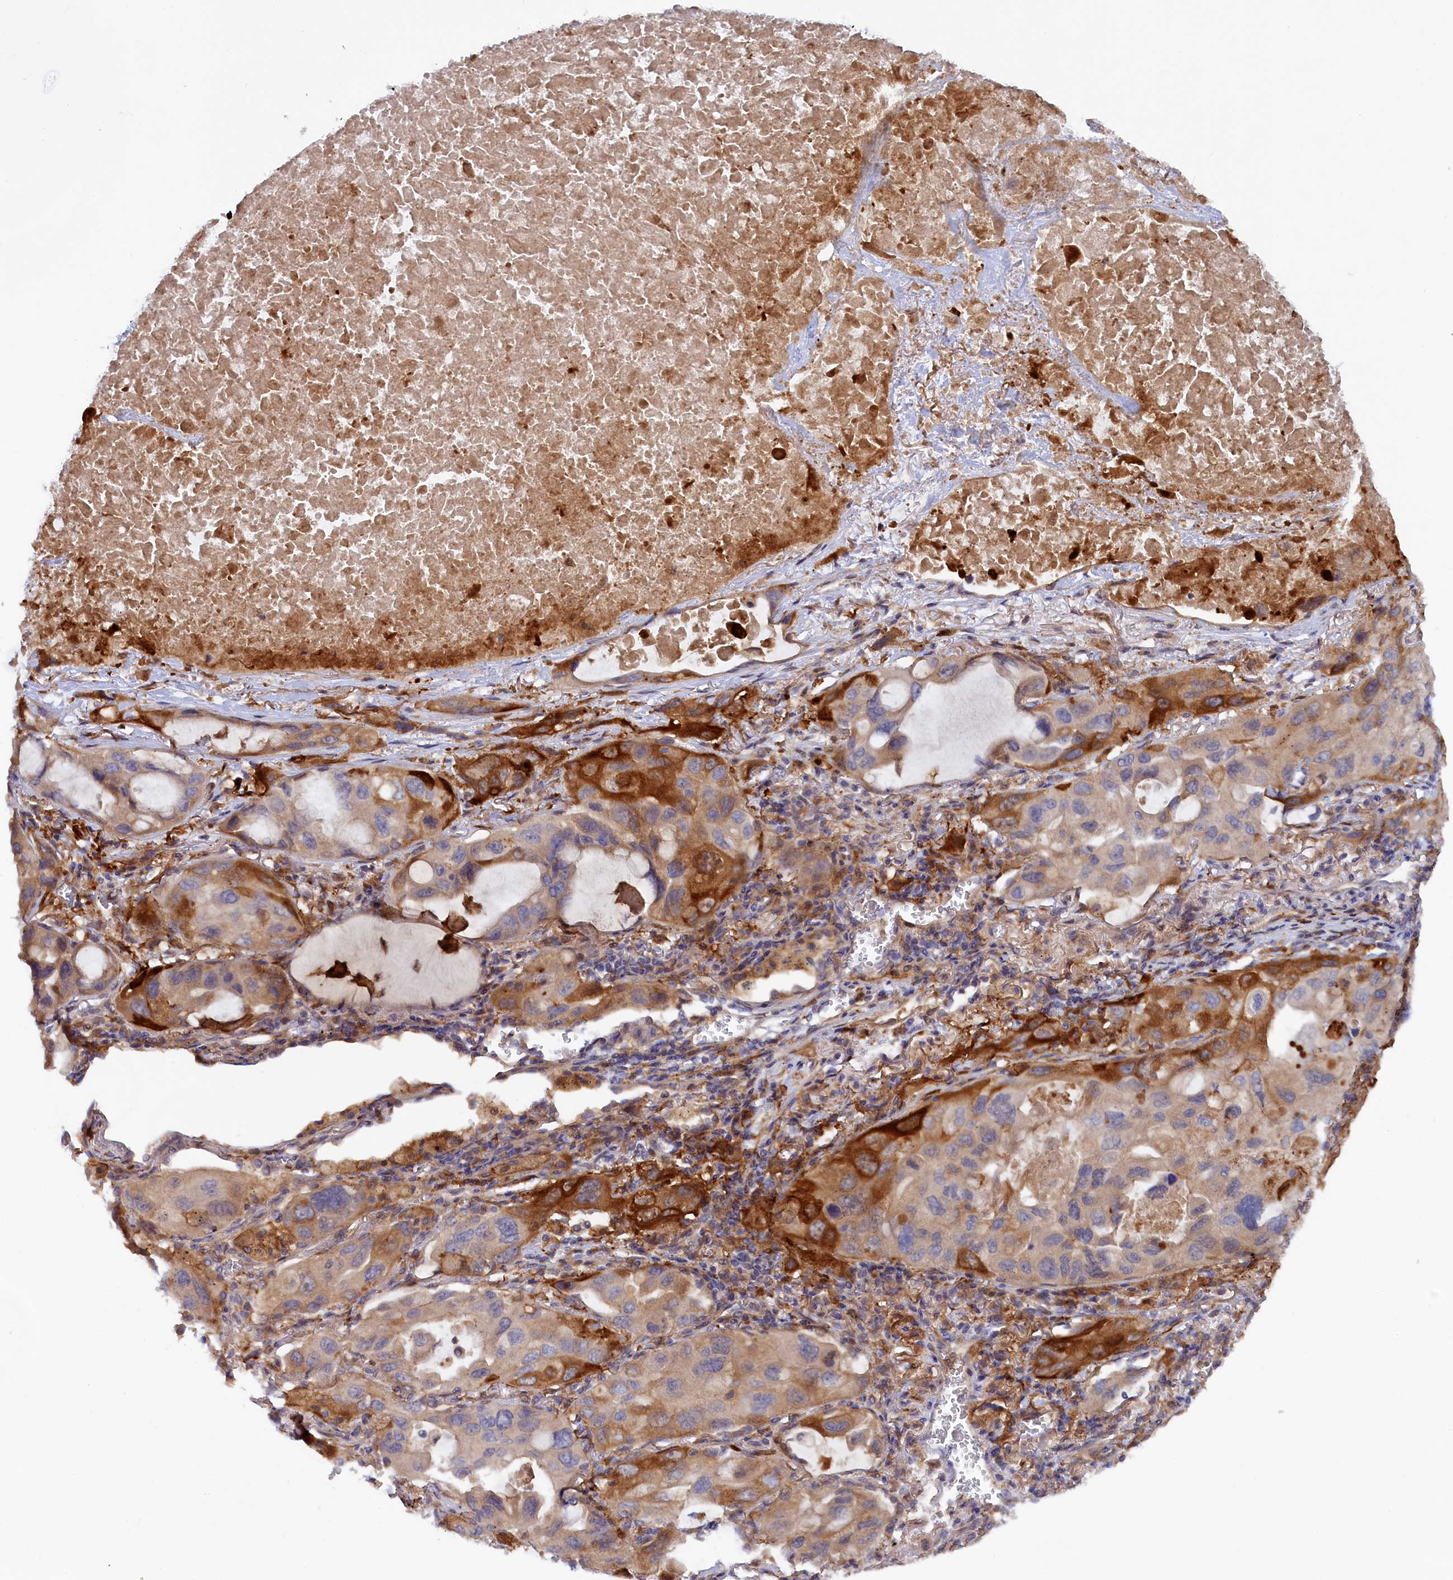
{"staining": {"intensity": "strong", "quantity": "<25%", "location": "cytoplasmic/membranous"}, "tissue": "lung cancer", "cell_type": "Tumor cells", "image_type": "cancer", "snomed": [{"axis": "morphology", "description": "Squamous cell carcinoma, NOS"}, {"axis": "topography", "description": "Lung"}], "caption": "Protein staining shows strong cytoplasmic/membranous staining in about <25% of tumor cells in lung squamous cell carcinoma.", "gene": "FERMT1", "patient": {"sex": "female", "age": 73}}